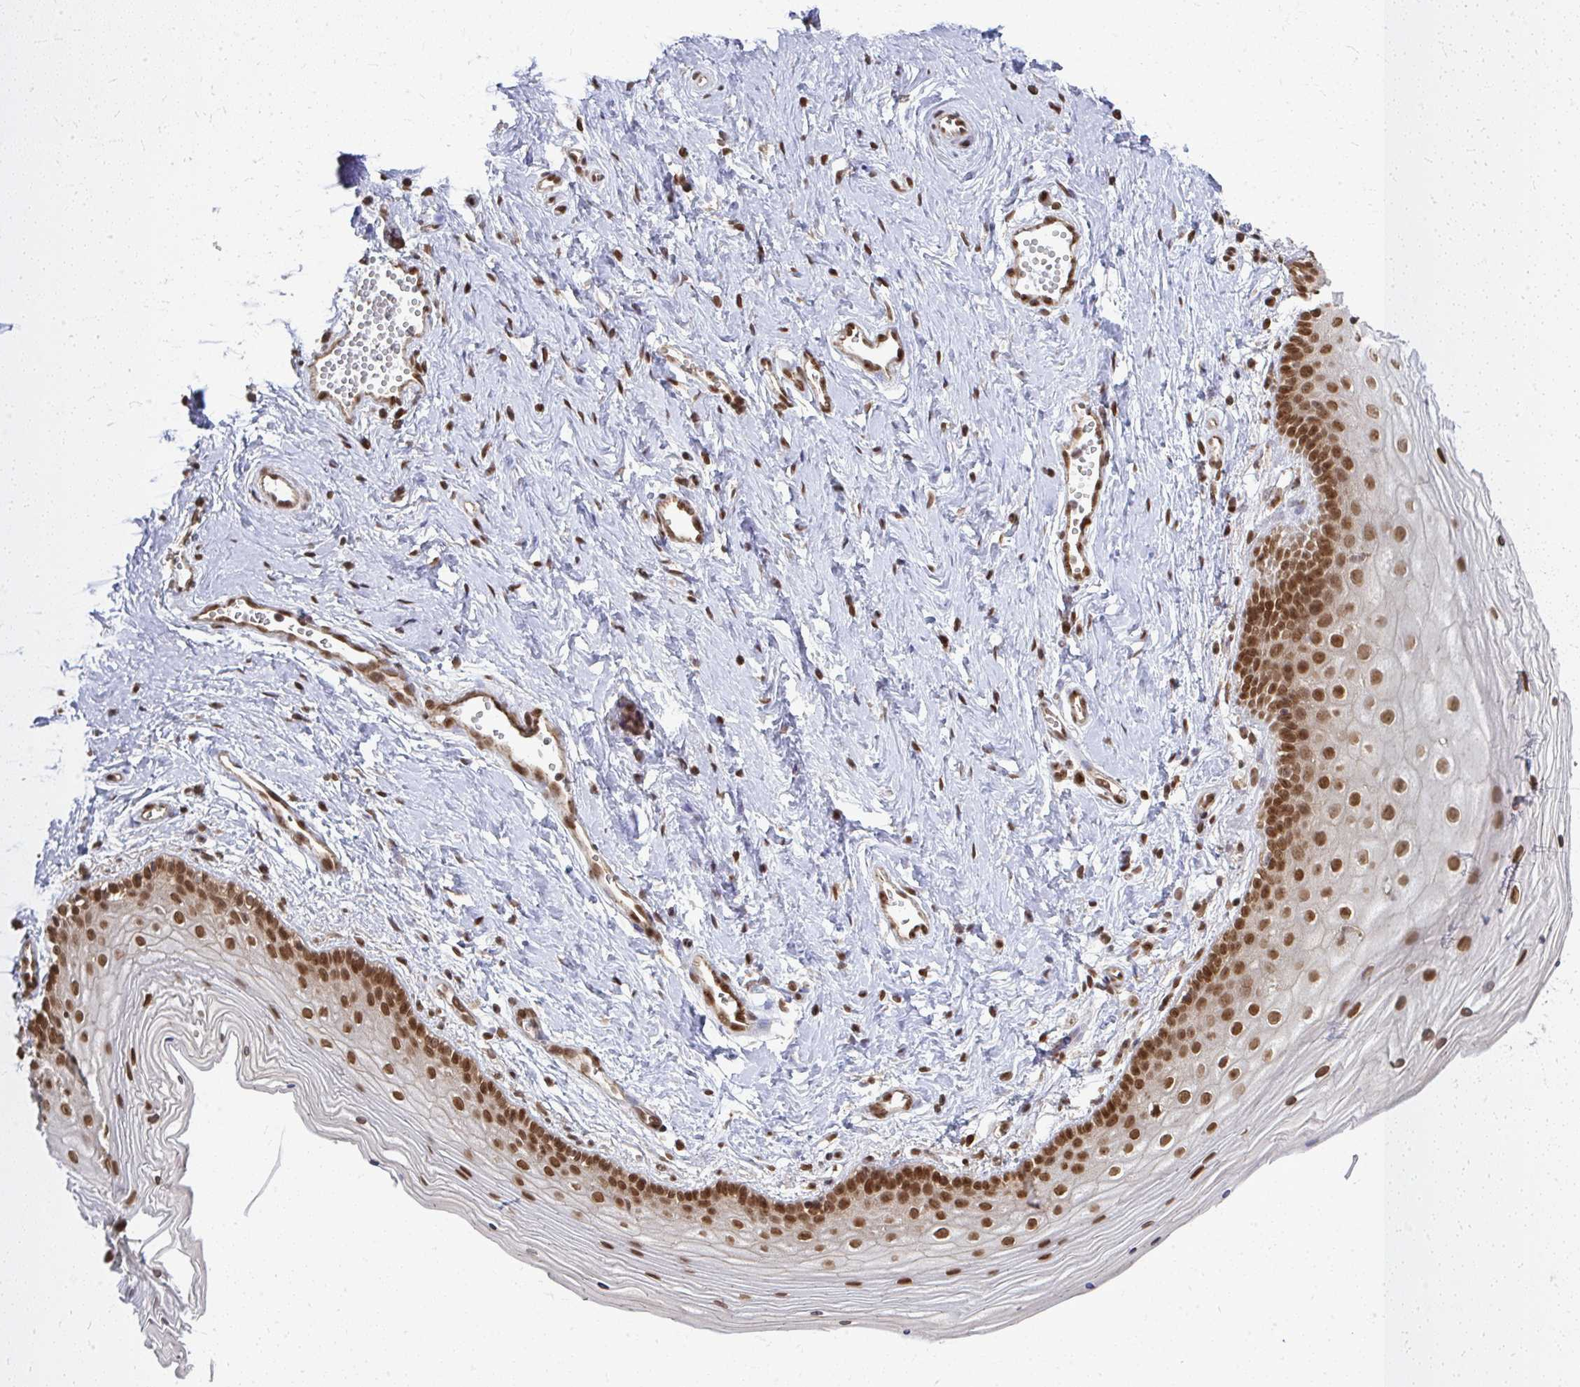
{"staining": {"intensity": "strong", "quantity": ">75%", "location": "nuclear"}, "tissue": "vagina", "cell_type": "Squamous epithelial cells", "image_type": "normal", "snomed": [{"axis": "morphology", "description": "Normal tissue, NOS"}, {"axis": "topography", "description": "Vagina"}], "caption": "Brown immunohistochemical staining in benign vagina exhibits strong nuclear expression in approximately >75% of squamous epithelial cells.", "gene": "XPO1", "patient": {"sex": "female", "age": 38}}